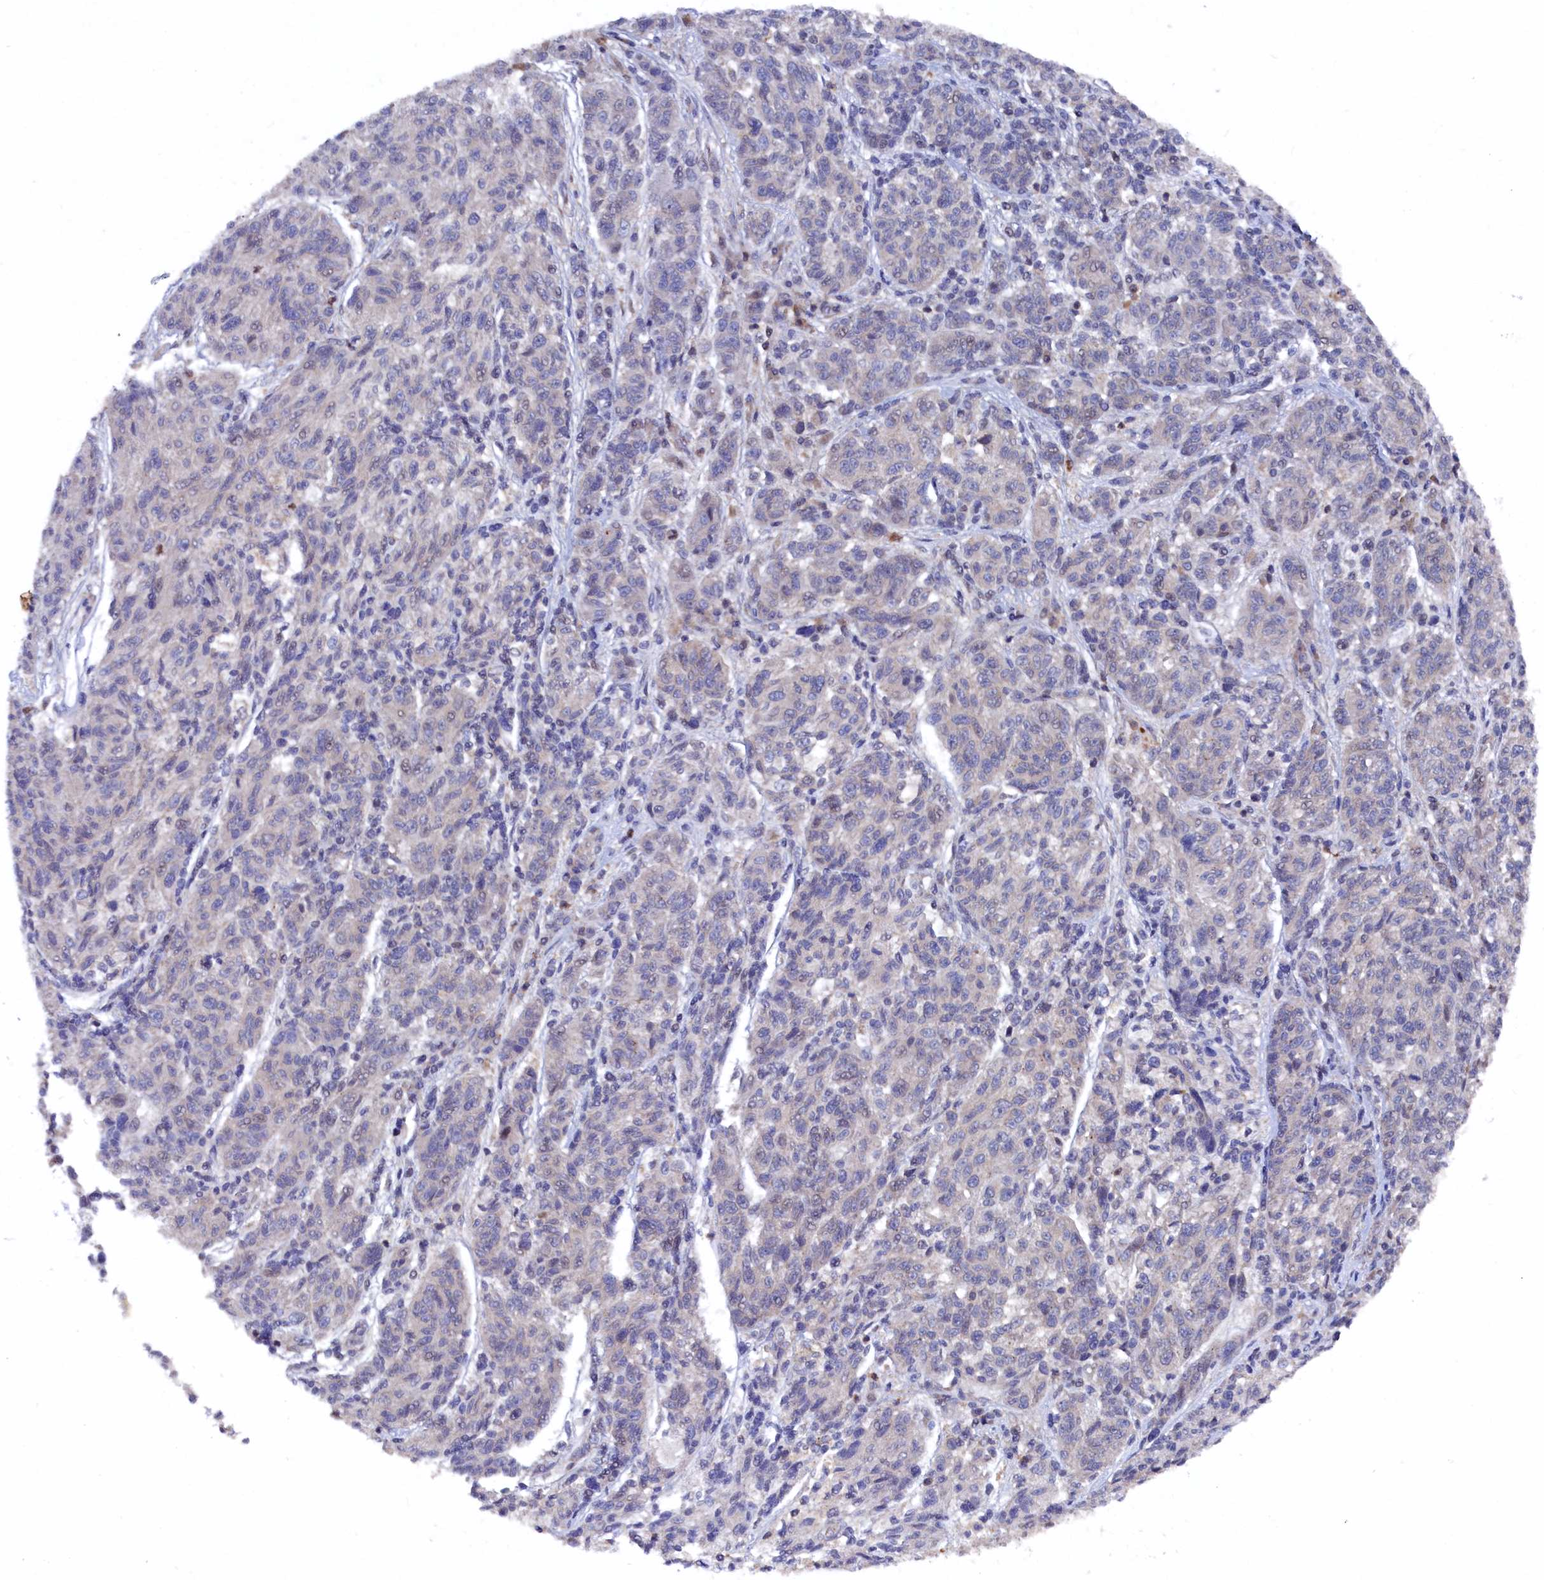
{"staining": {"intensity": "negative", "quantity": "none", "location": "none"}, "tissue": "melanoma", "cell_type": "Tumor cells", "image_type": "cancer", "snomed": [{"axis": "morphology", "description": "Malignant melanoma, NOS"}, {"axis": "topography", "description": "Skin"}], "caption": "The IHC photomicrograph has no significant staining in tumor cells of melanoma tissue. Nuclei are stained in blue.", "gene": "TMC5", "patient": {"sex": "male", "age": 53}}